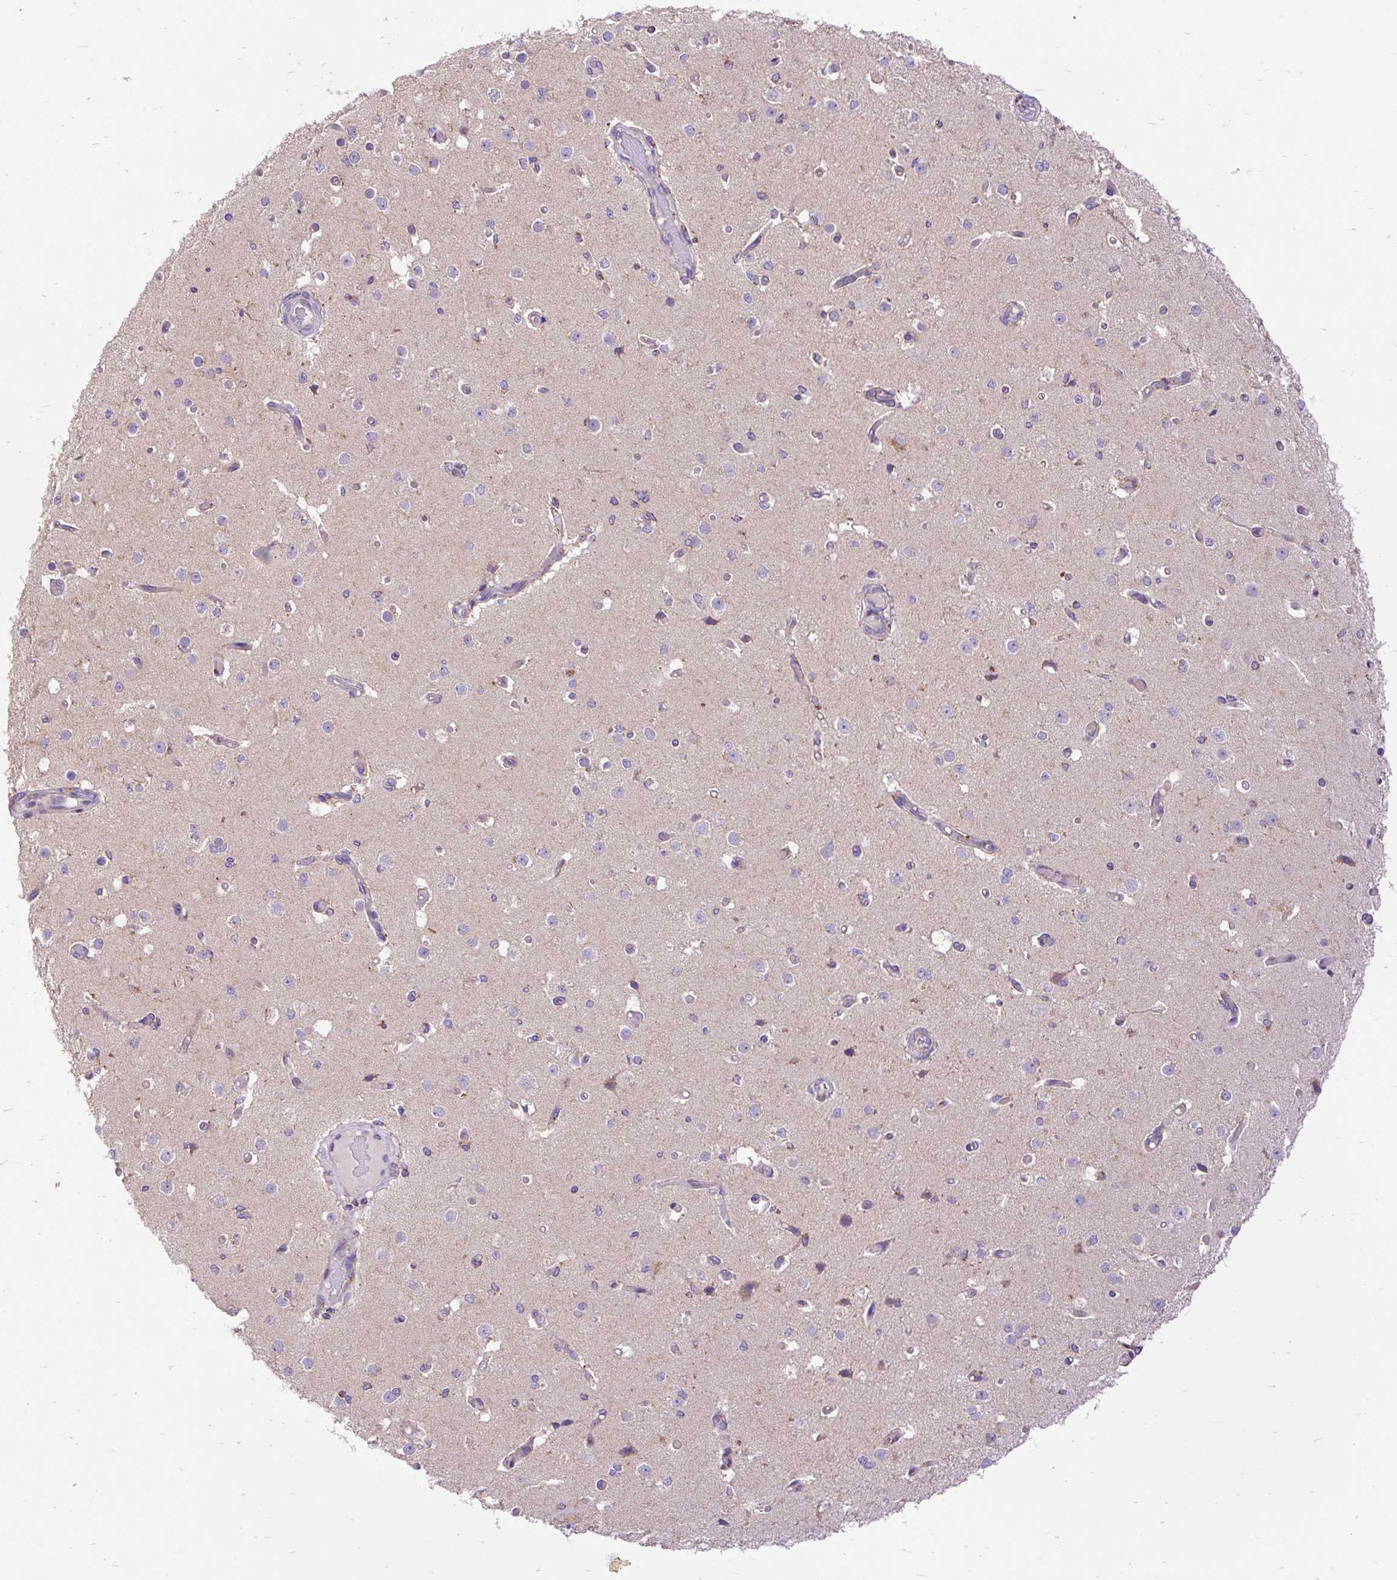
{"staining": {"intensity": "negative", "quantity": "none", "location": "none"}, "tissue": "cerebral cortex", "cell_type": "Endothelial cells", "image_type": "normal", "snomed": [{"axis": "morphology", "description": "Normal tissue, NOS"}, {"axis": "morphology", "description": "Inflammation, NOS"}, {"axis": "topography", "description": "Cerebral cortex"}], "caption": "This is an immunohistochemistry histopathology image of benign human cerebral cortex. There is no positivity in endothelial cells.", "gene": "TOMM40", "patient": {"sex": "male", "age": 6}}